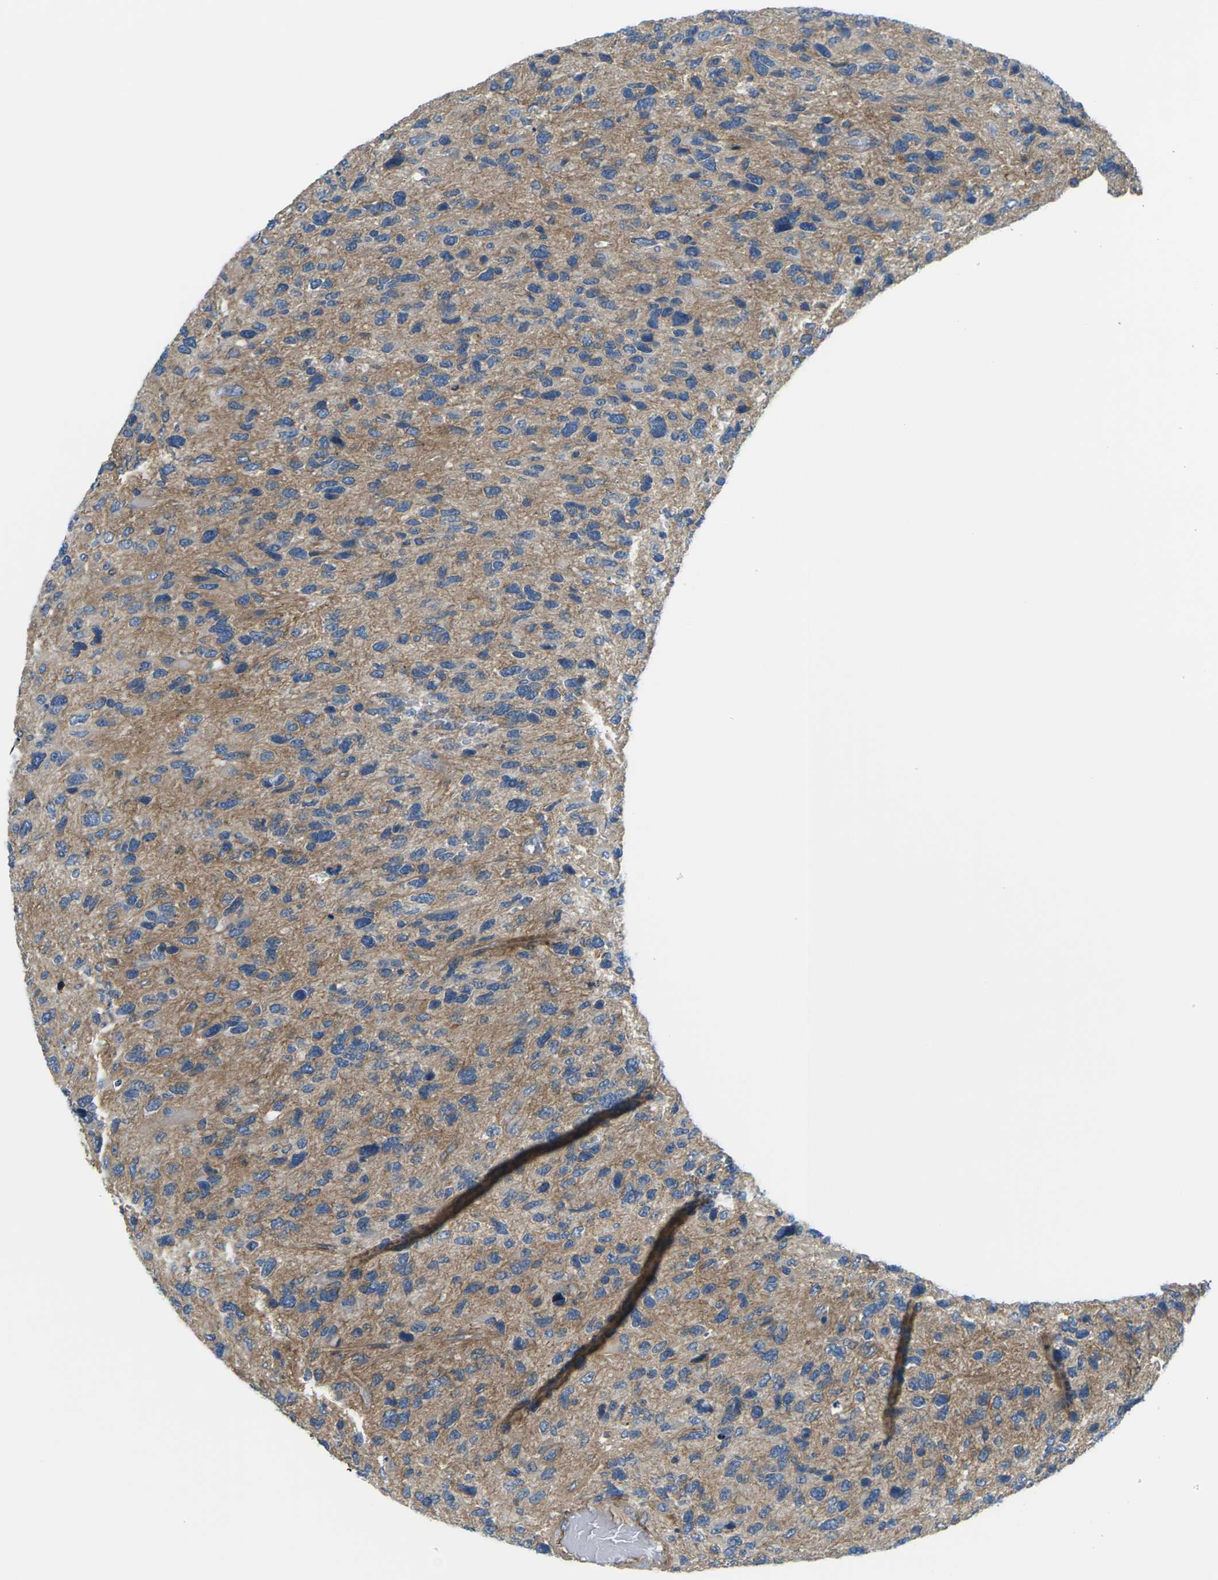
{"staining": {"intensity": "moderate", "quantity": "25%-75%", "location": "cytoplasmic/membranous"}, "tissue": "glioma", "cell_type": "Tumor cells", "image_type": "cancer", "snomed": [{"axis": "morphology", "description": "Glioma, malignant, High grade"}, {"axis": "topography", "description": "Brain"}], "caption": "A brown stain labels moderate cytoplasmic/membranous staining of a protein in glioma tumor cells. The staining was performed using DAB to visualize the protein expression in brown, while the nuclei were stained in blue with hematoxylin (Magnification: 20x).", "gene": "SLC13A3", "patient": {"sex": "female", "age": 58}}